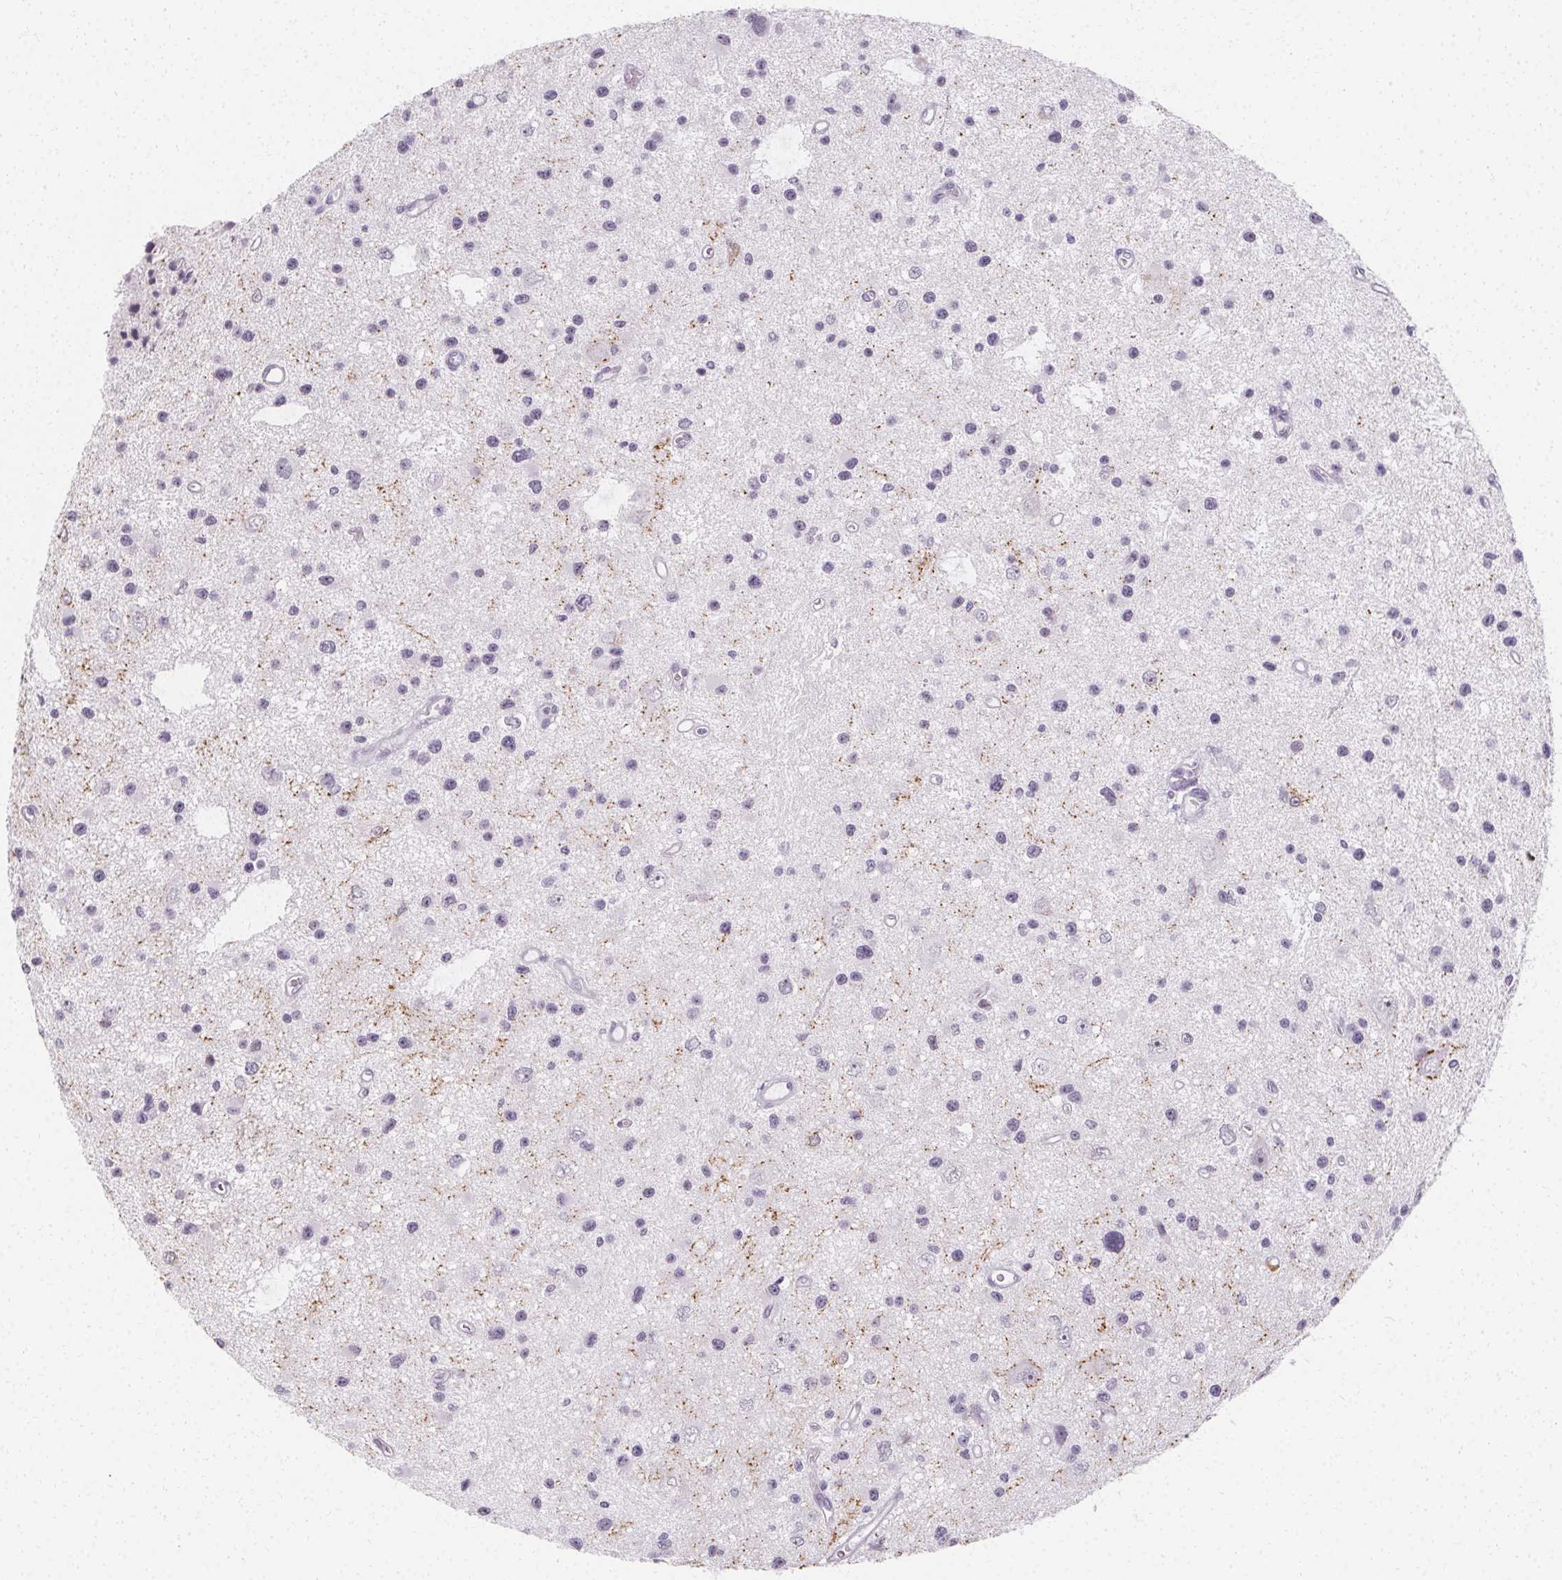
{"staining": {"intensity": "negative", "quantity": "none", "location": "none"}, "tissue": "glioma", "cell_type": "Tumor cells", "image_type": "cancer", "snomed": [{"axis": "morphology", "description": "Glioma, malignant, Low grade"}, {"axis": "topography", "description": "Brain"}], "caption": "Human malignant glioma (low-grade) stained for a protein using IHC reveals no positivity in tumor cells.", "gene": "SYNPR", "patient": {"sex": "male", "age": 43}}